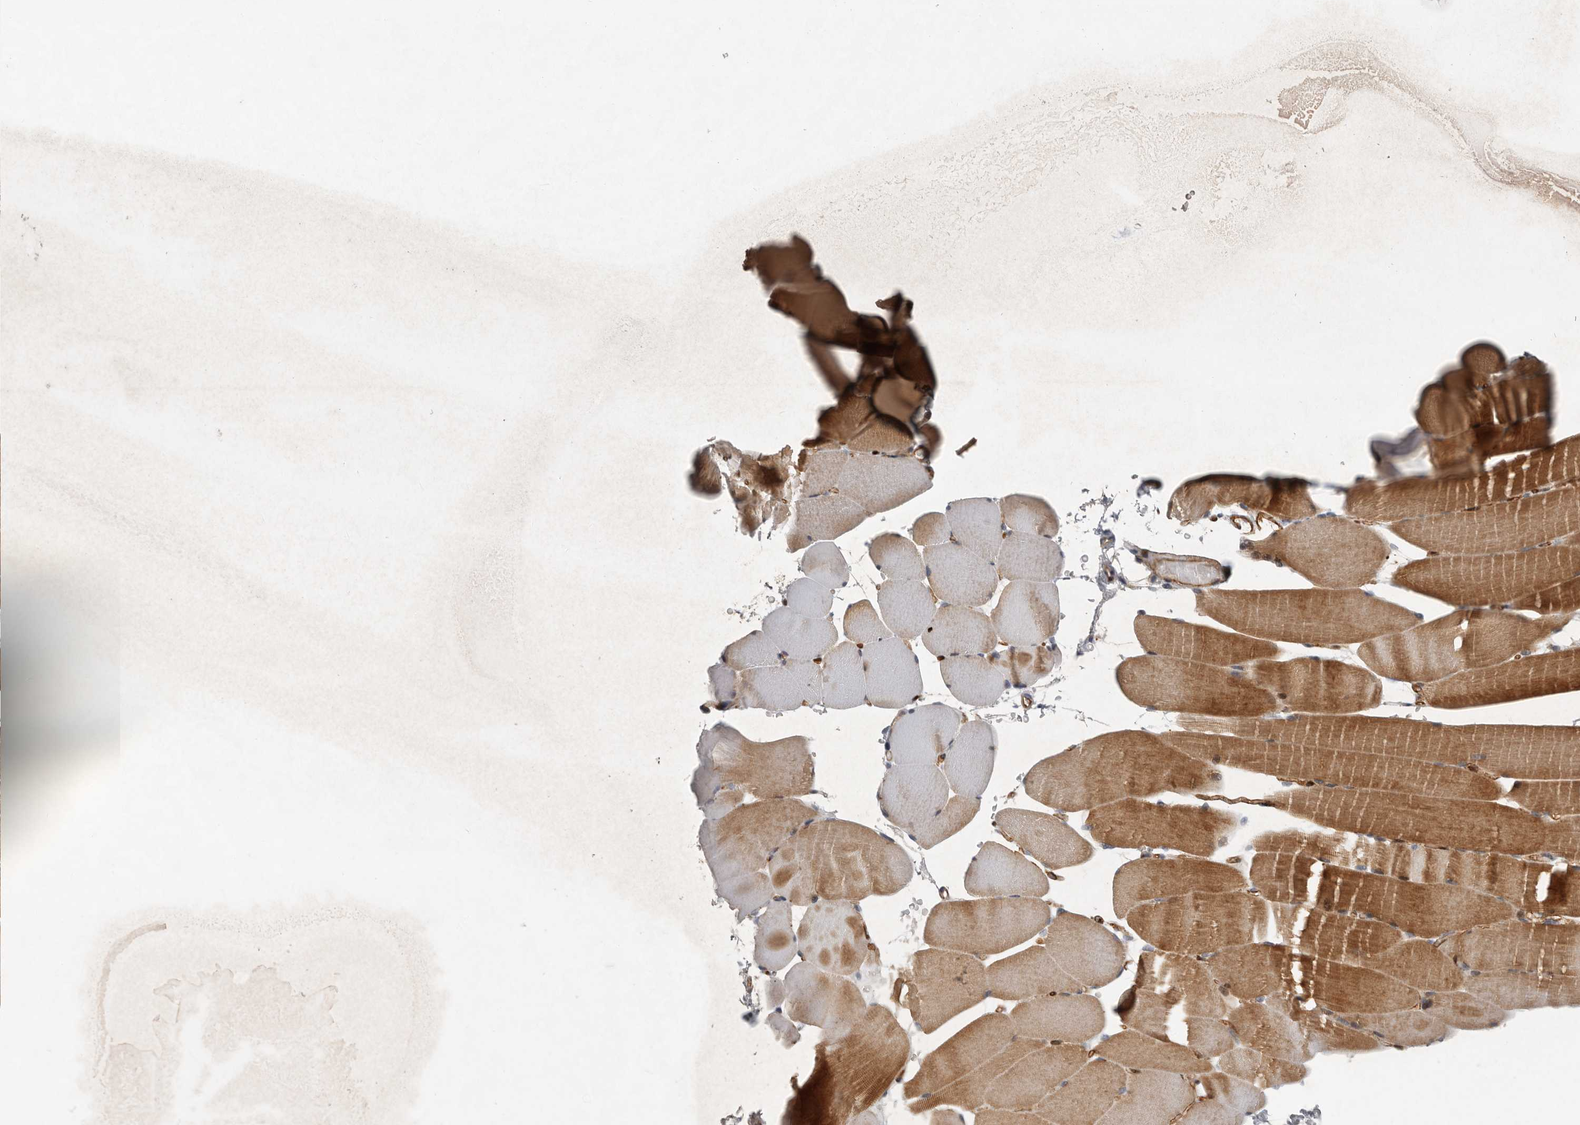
{"staining": {"intensity": "moderate", "quantity": ">75%", "location": "cytoplasmic/membranous"}, "tissue": "skeletal muscle", "cell_type": "Myocytes", "image_type": "normal", "snomed": [{"axis": "morphology", "description": "Normal tissue, NOS"}, {"axis": "topography", "description": "Skeletal muscle"}, {"axis": "topography", "description": "Parathyroid gland"}], "caption": "Immunohistochemical staining of normal skeletal muscle exhibits moderate cytoplasmic/membranous protein expression in about >75% of myocytes.", "gene": "MPDZ", "patient": {"sex": "female", "age": 37}}